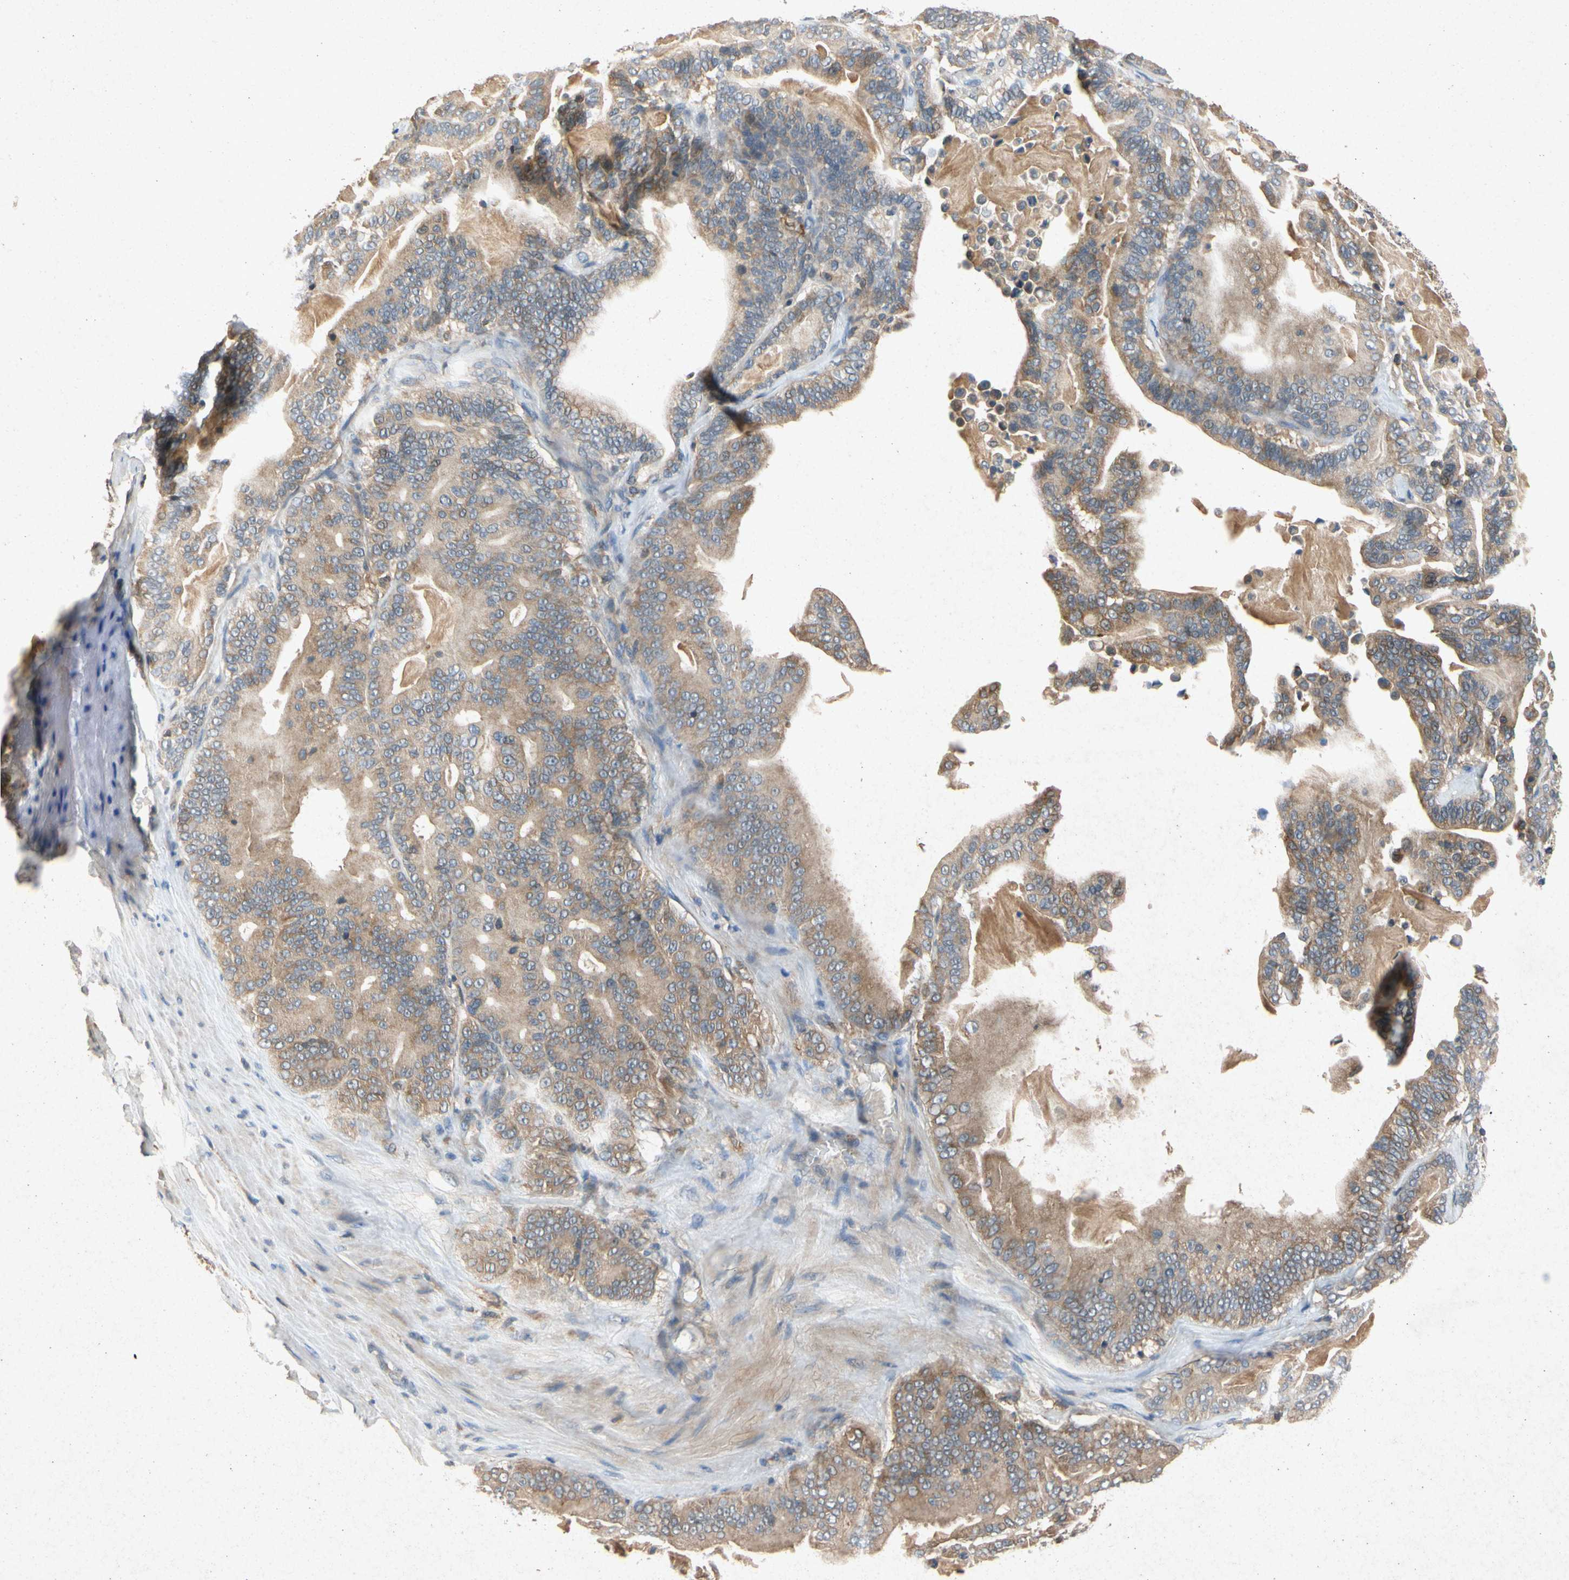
{"staining": {"intensity": "moderate", "quantity": ">75%", "location": "cytoplasmic/membranous"}, "tissue": "pancreatic cancer", "cell_type": "Tumor cells", "image_type": "cancer", "snomed": [{"axis": "morphology", "description": "Adenocarcinoma, NOS"}, {"axis": "topography", "description": "Pancreas"}], "caption": "Protein expression analysis of pancreatic cancer (adenocarcinoma) displays moderate cytoplasmic/membranous positivity in about >75% of tumor cells.", "gene": "RPS6KA1", "patient": {"sex": "male", "age": 63}}